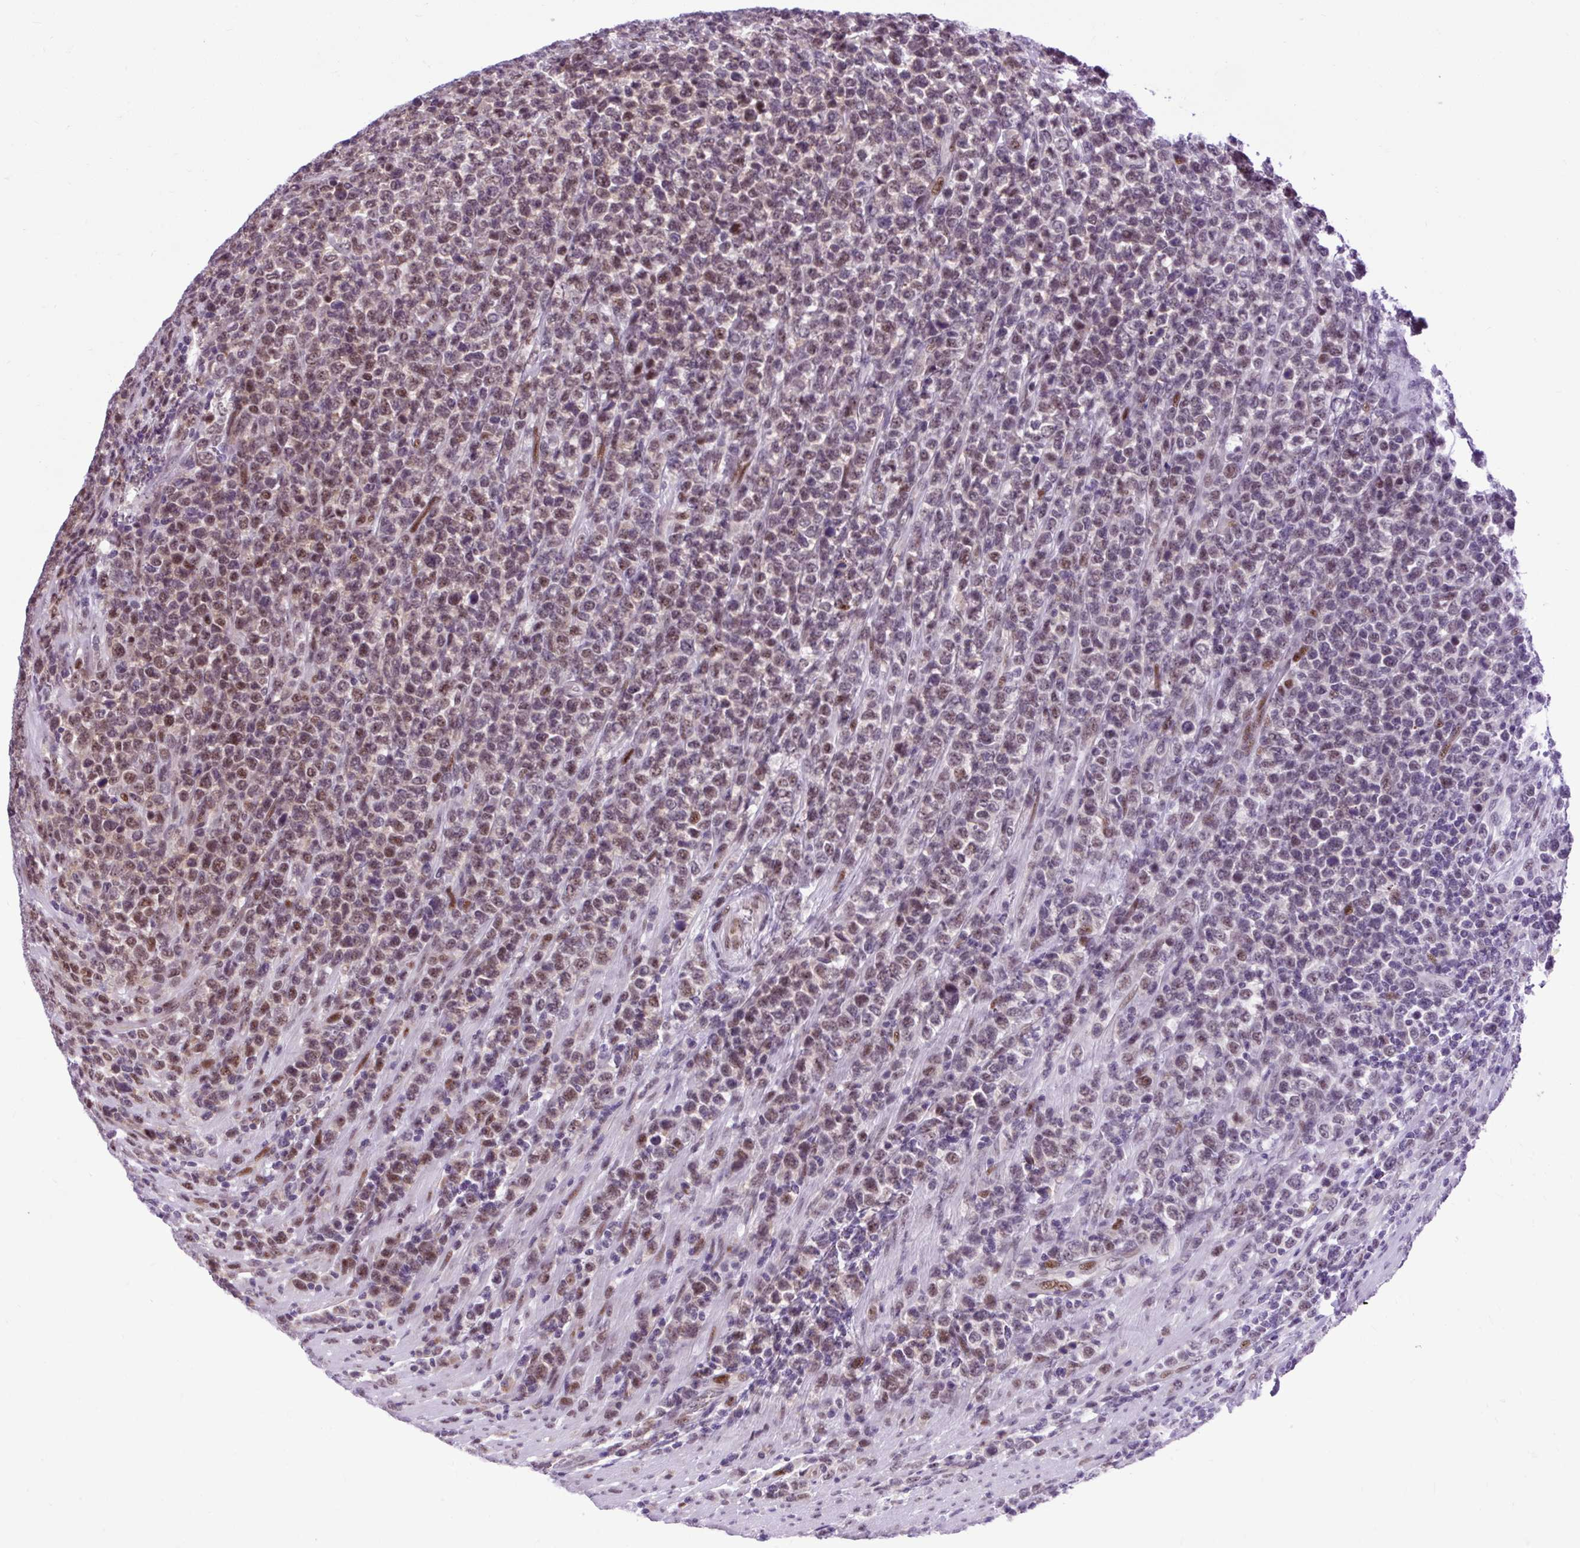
{"staining": {"intensity": "moderate", "quantity": "25%-75%", "location": "nuclear"}, "tissue": "lymphoma", "cell_type": "Tumor cells", "image_type": "cancer", "snomed": [{"axis": "morphology", "description": "Malignant lymphoma, non-Hodgkin's type, High grade"}, {"axis": "topography", "description": "Soft tissue"}], "caption": "The histopathology image displays immunohistochemical staining of lymphoma. There is moderate nuclear staining is appreciated in about 25%-75% of tumor cells.", "gene": "CLK2", "patient": {"sex": "female", "age": 56}}